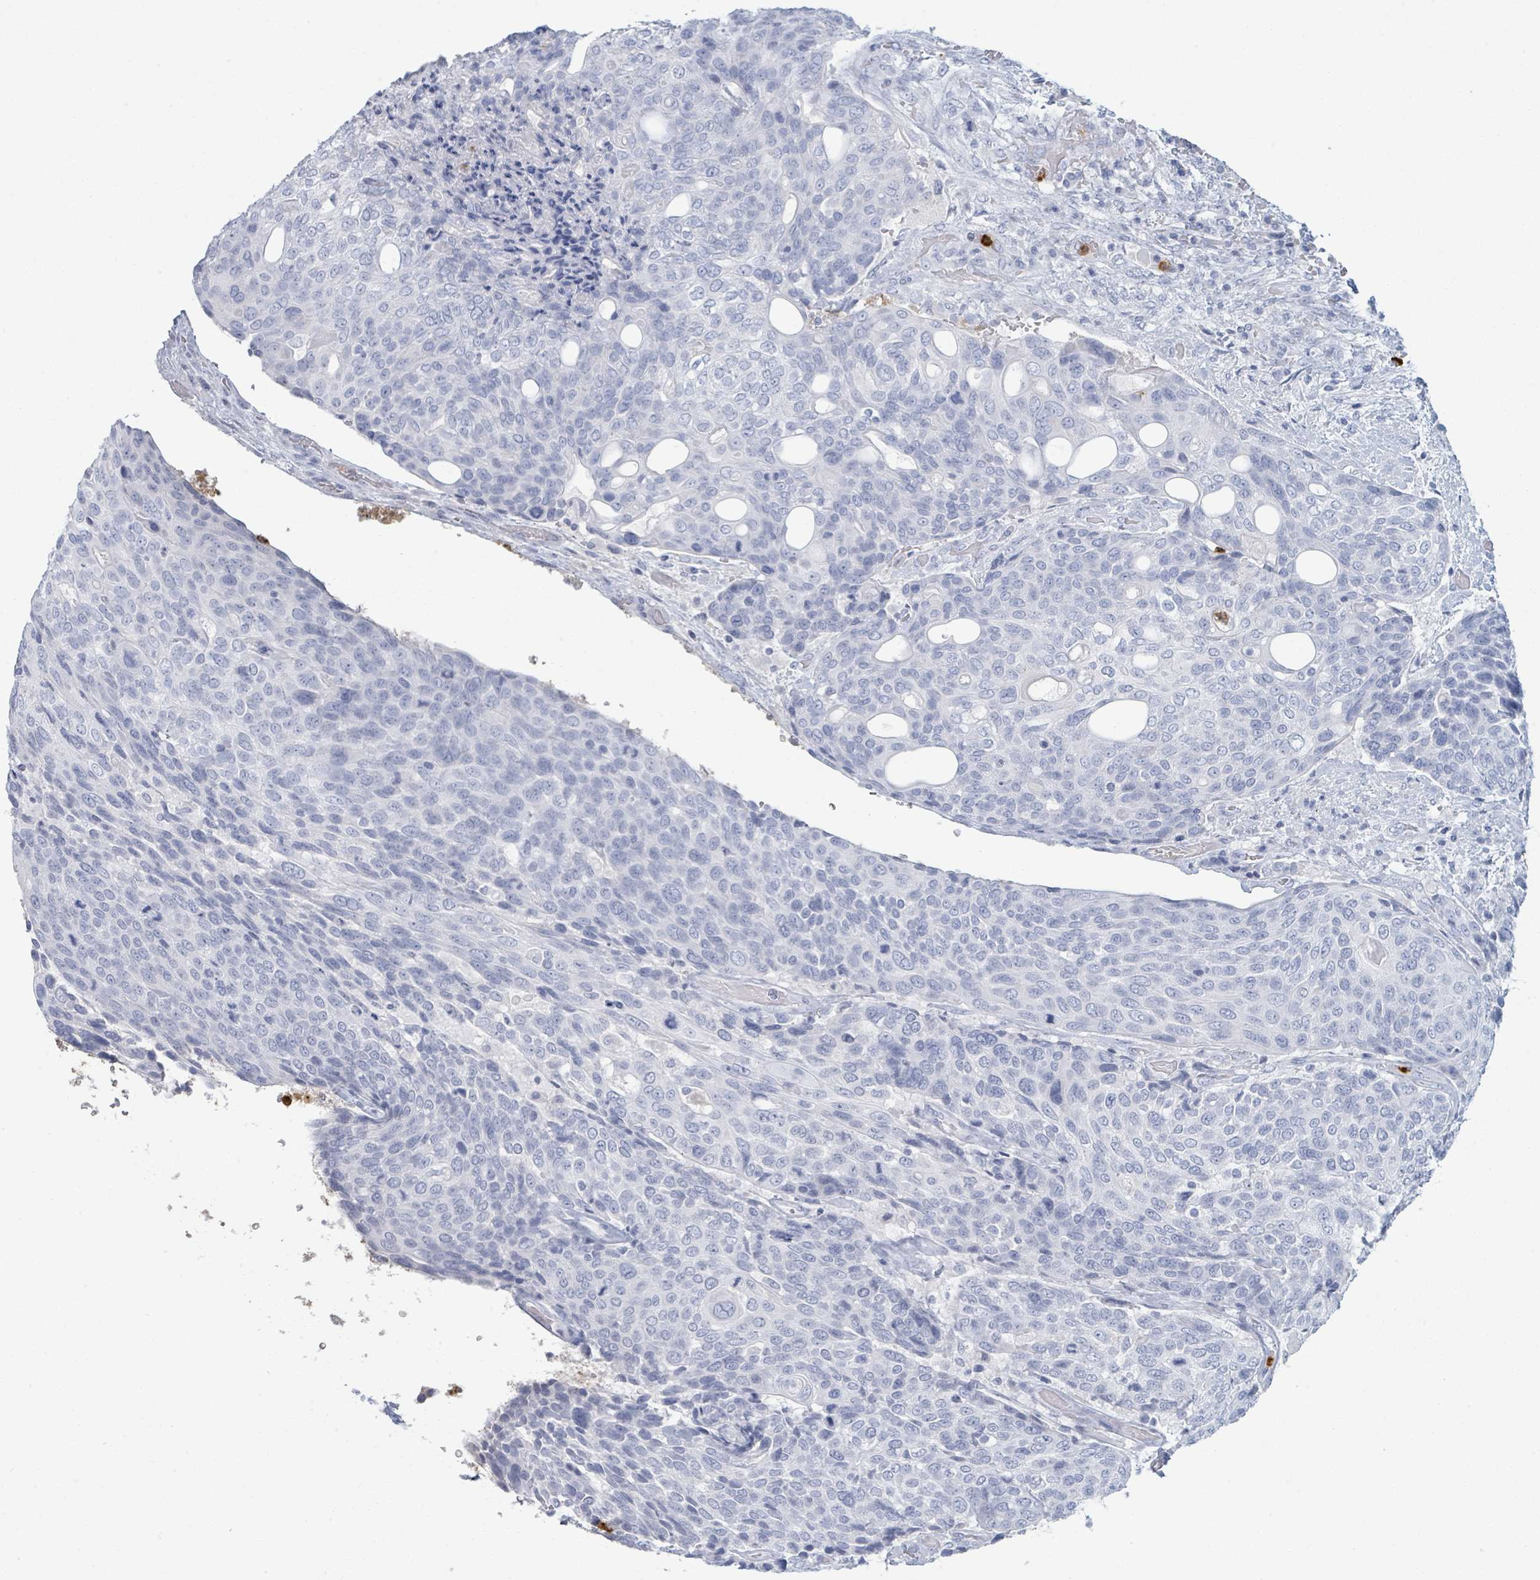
{"staining": {"intensity": "negative", "quantity": "none", "location": "none"}, "tissue": "urothelial cancer", "cell_type": "Tumor cells", "image_type": "cancer", "snomed": [{"axis": "morphology", "description": "Urothelial carcinoma, High grade"}, {"axis": "topography", "description": "Urinary bladder"}], "caption": "Photomicrograph shows no significant protein staining in tumor cells of urothelial carcinoma (high-grade).", "gene": "DEFA4", "patient": {"sex": "female", "age": 70}}